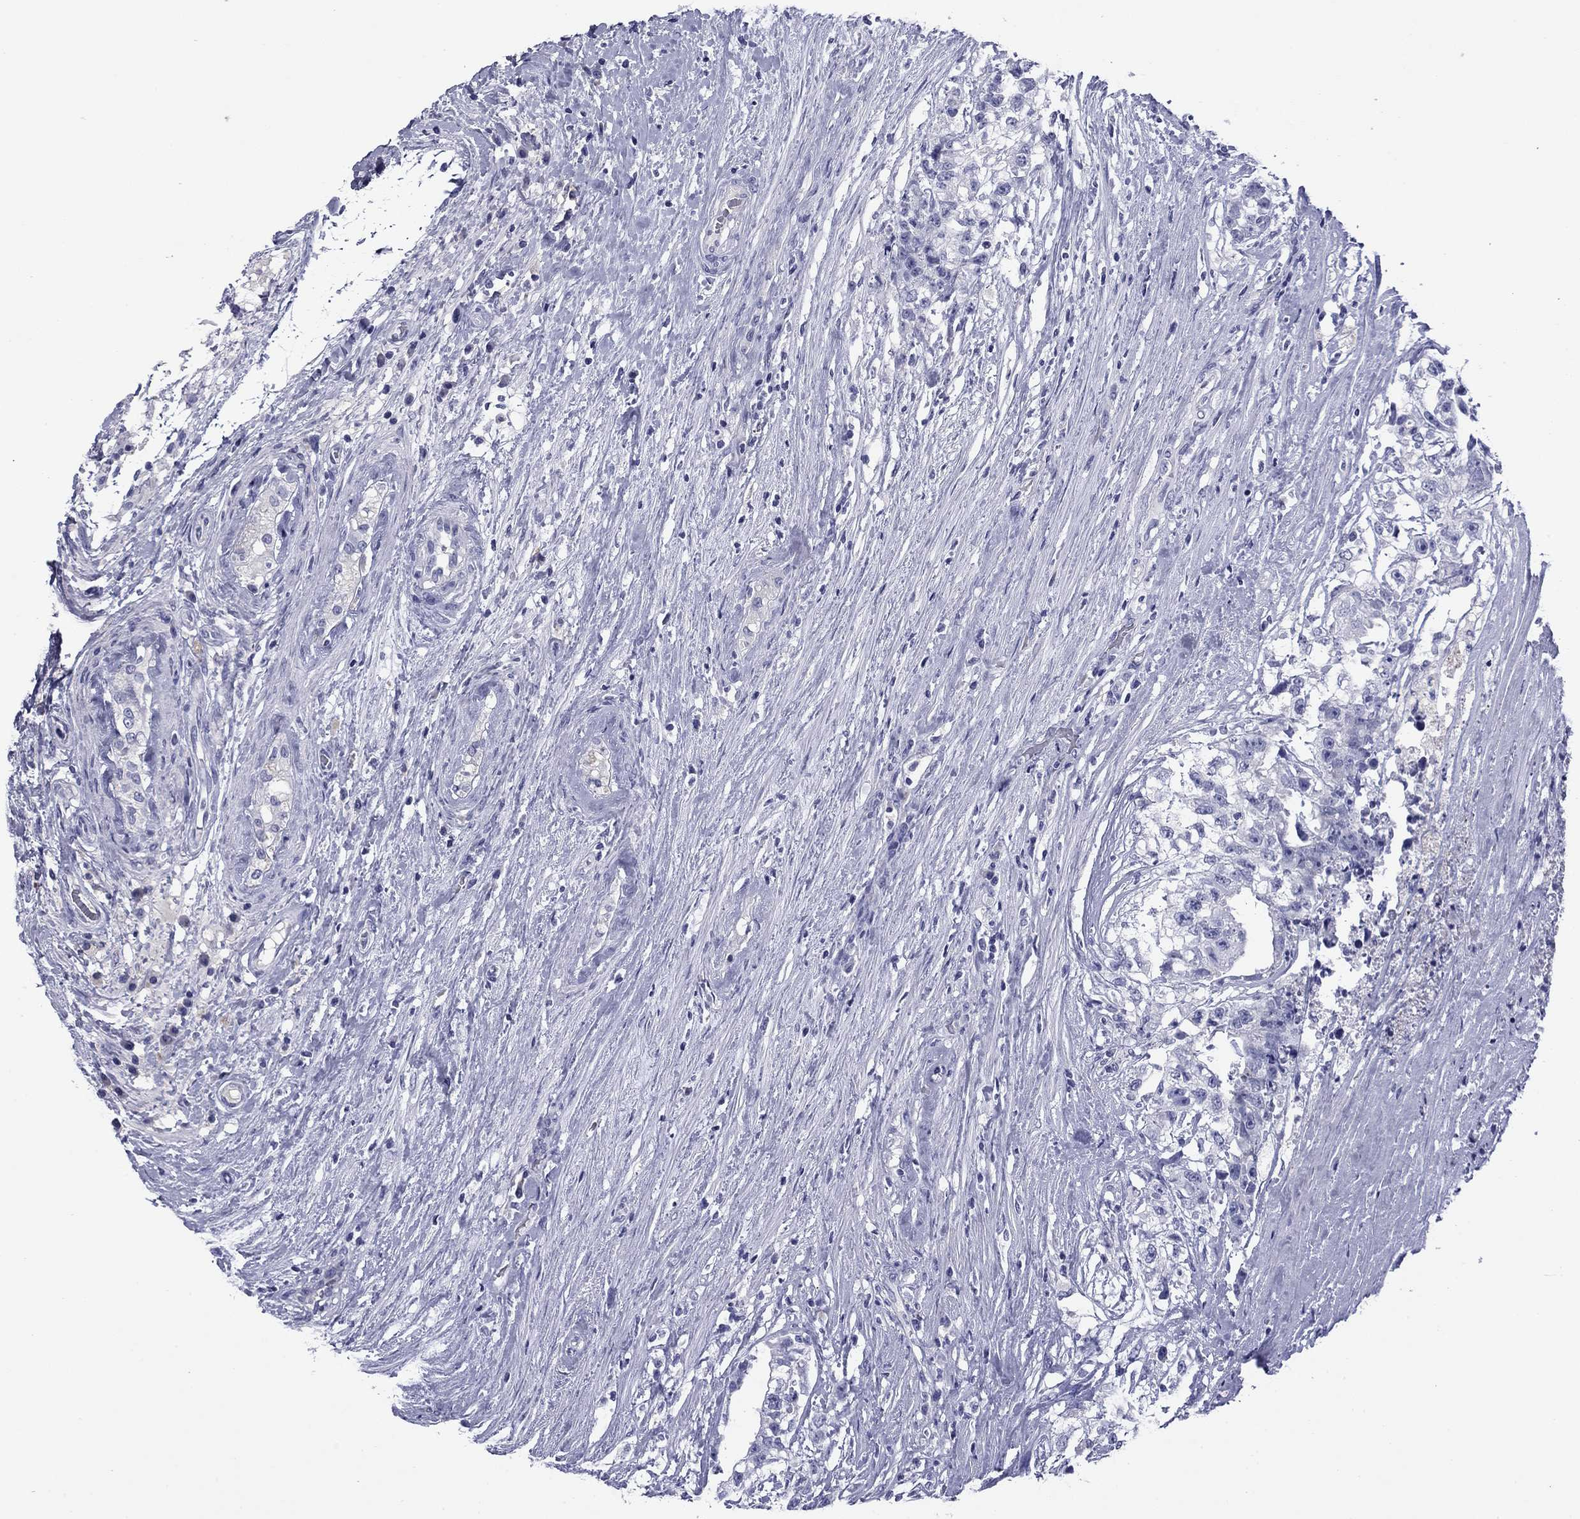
{"staining": {"intensity": "negative", "quantity": "none", "location": "none"}, "tissue": "testis cancer", "cell_type": "Tumor cells", "image_type": "cancer", "snomed": [{"axis": "morphology", "description": "Seminoma, NOS"}, {"axis": "morphology", "description": "Carcinoma, Embryonal, NOS"}, {"axis": "topography", "description": "Testis"}], "caption": "DAB (3,3'-diaminobenzidine) immunohistochemical staining of human testis embryonal carcinoma reveals no significant positivity in tumor cells.", "gene": "ABCC2", "patient": {"sex": "male", "age": 41}}